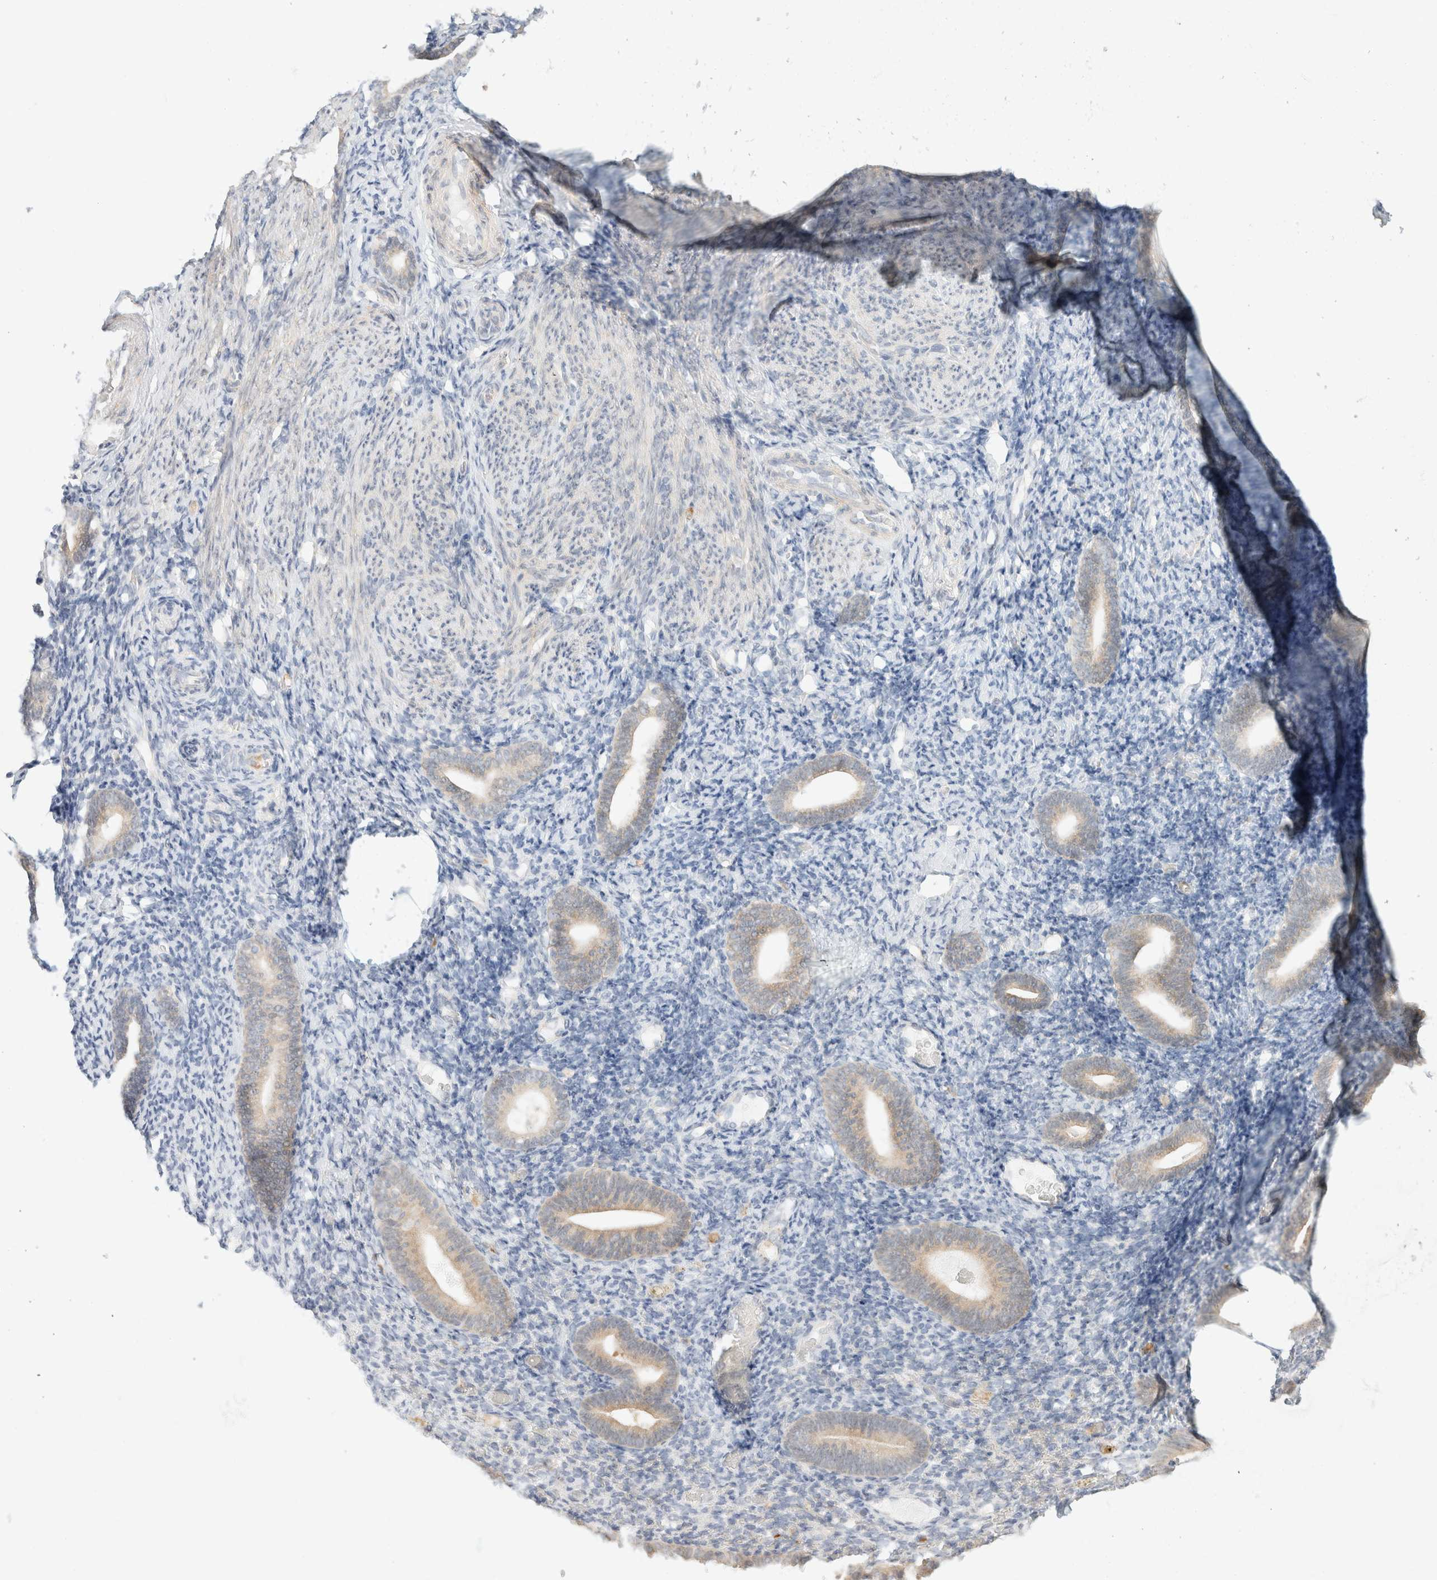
{"staining": {"intensity": "negative", "quantity": "none", "location": "none"}, "tissue": "endometrium", "cell_type": "Cells in endometrial stroma", "image_type": "normal", "snomed": [{"axis": "morphology", "description": "Normal tissue, NOS"}, {"axis": "topography", "description": "Endometrium"}], "caption": "A photomicrograph of human endometrium is negative for staining in cells in endometrial stroma. (Stains: DAB (3,3'-diaminobenzidine) IHC with hematoxylin counter stain, Microscopy: brightfield microscopy at high magnification).", "gene": "GPI", "patient": {"sex": "female", "age": 51}}